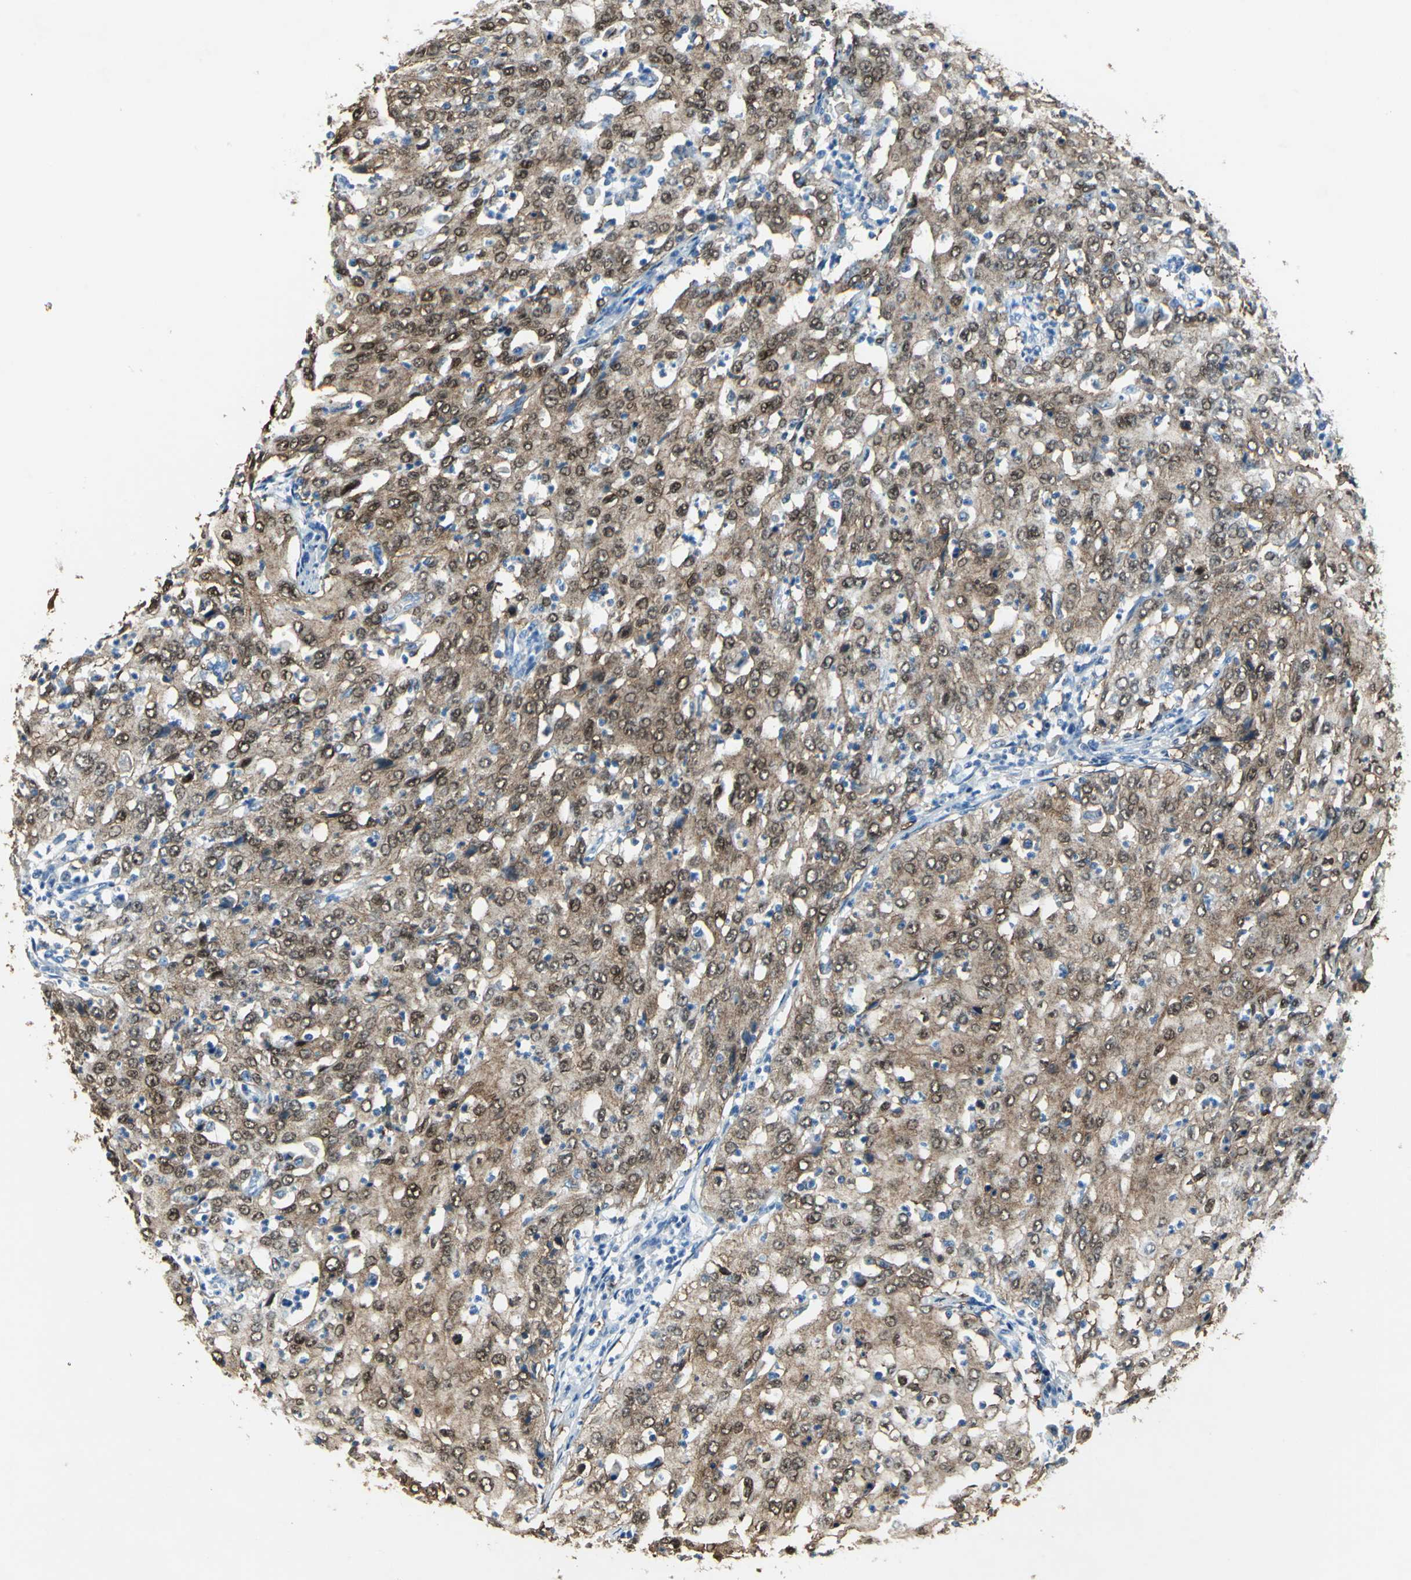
{"staining": {"intensity": "moderate", "quantity": ">75%", "location": "cytoplasmic/membranous,nuclear"}, "tissue": "cervical cancer", "cell_type": "Tumor cells", "image_type": "cancer", "snomed": [{"axis": "morphology", "description": "Squamous cell carcinoma, NOS"}, {"axis": "topography", "description": "Cervix"}], "caption": "An image of human cervical cancer stained for a protein shows moderate cytoplasmic/membranous and nuclear brown staining in tumor cells. (DAB (3,3'-diaminobenzidine) = brown stain, brightfield microscopy at high magnification).", "gene": "SFN", "patient": {"sex": "female", "age": 39}}